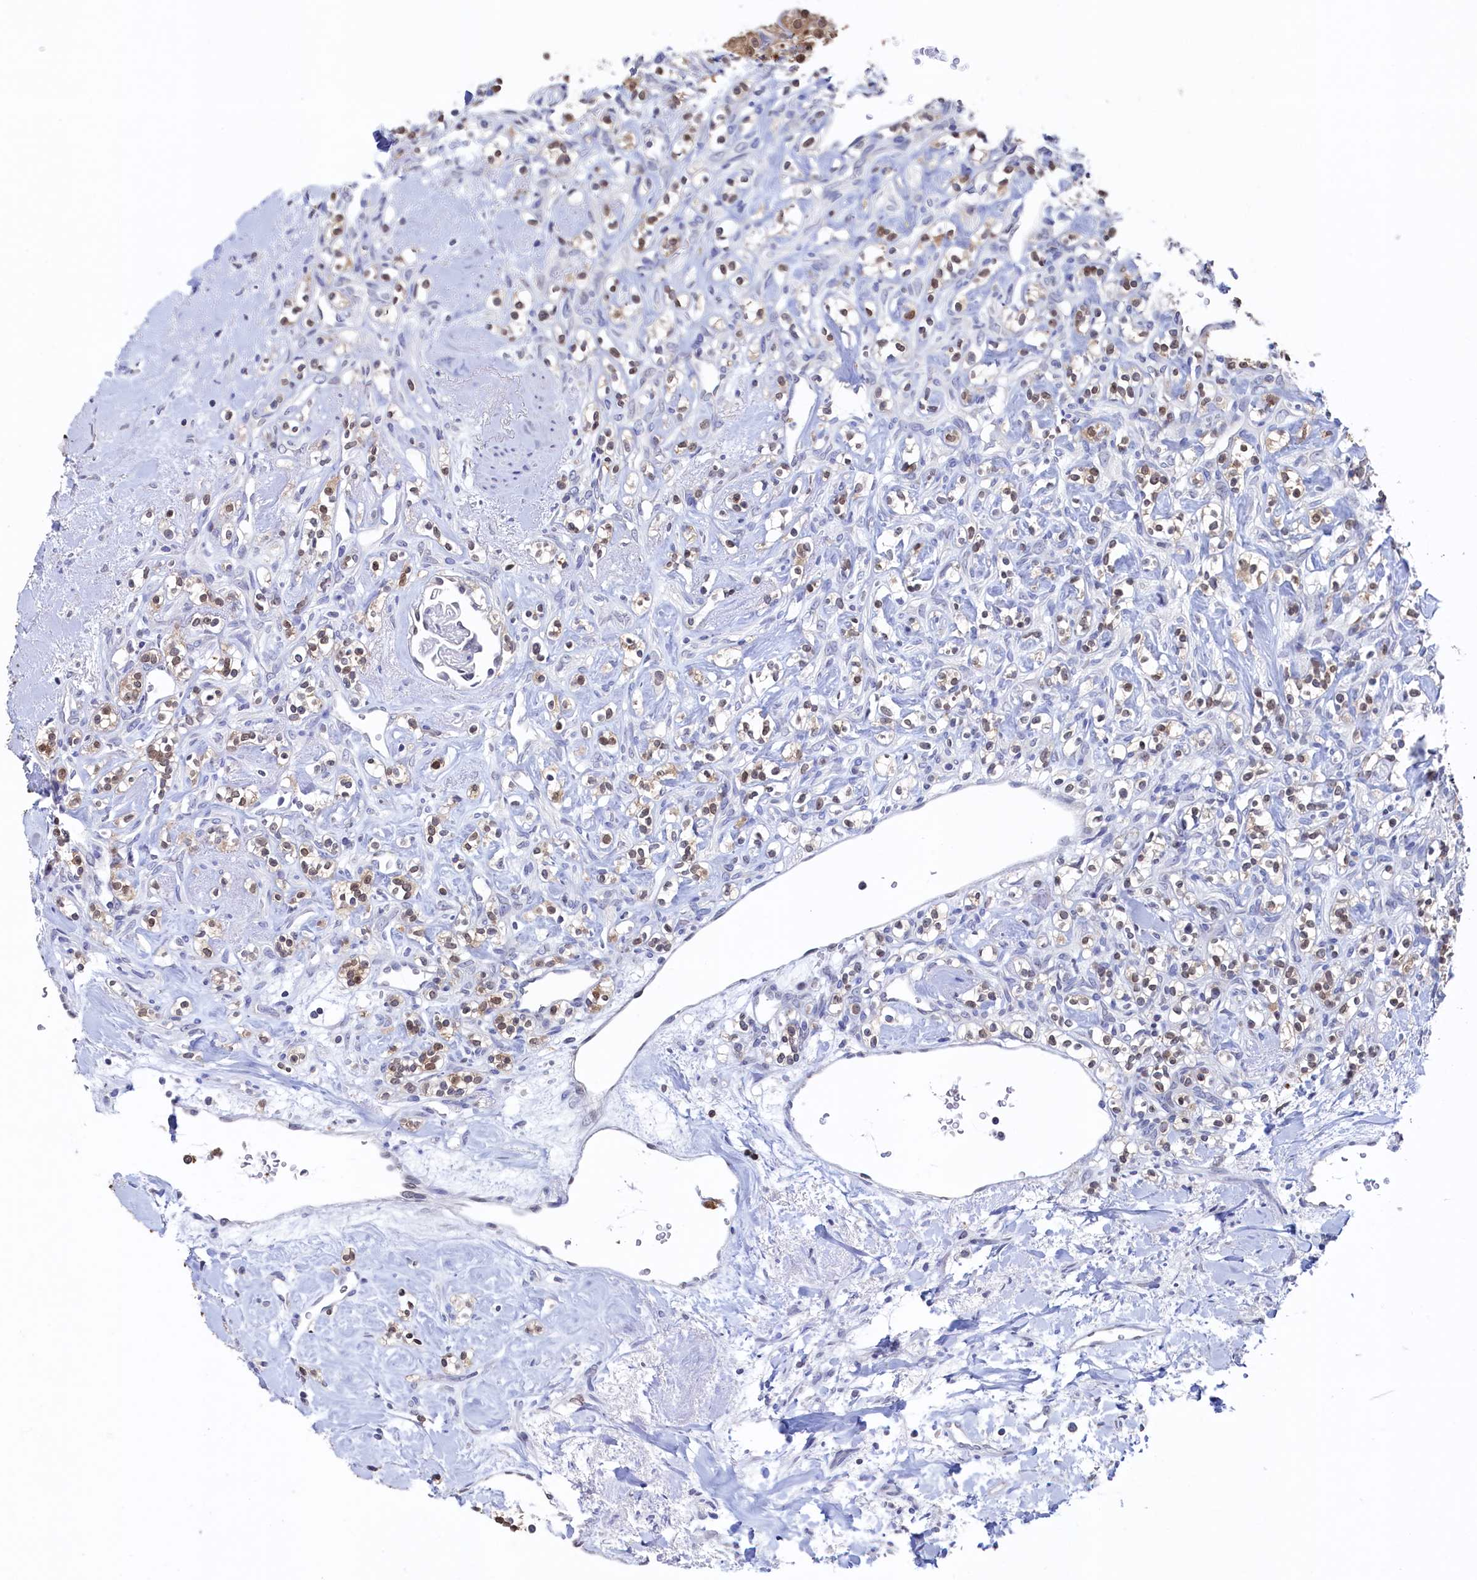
{"staining": {"intensity": "weak", "quantity": "25%-75%", "location": "nuclear"}, "tissue": "renal cancer", "cell_type": "Tumor cells", "image_type": "cancer", "snomed": [{"axis": "morphology", "description": "Adenocarcinoma, NOS"}, {"axis": "topography", "description": "Kidney"}], "caption": "Immunohistochemical staining of human renal cancer (adenocarcinoma) demonstrates low levels of weak nuclear positivity in about 25%-75% of tumor cells. The protein is shown in brown color, while the nuclei are stained blue.", "gene": "C11orf54", "patient": {"sex": "male", "age": 77}}